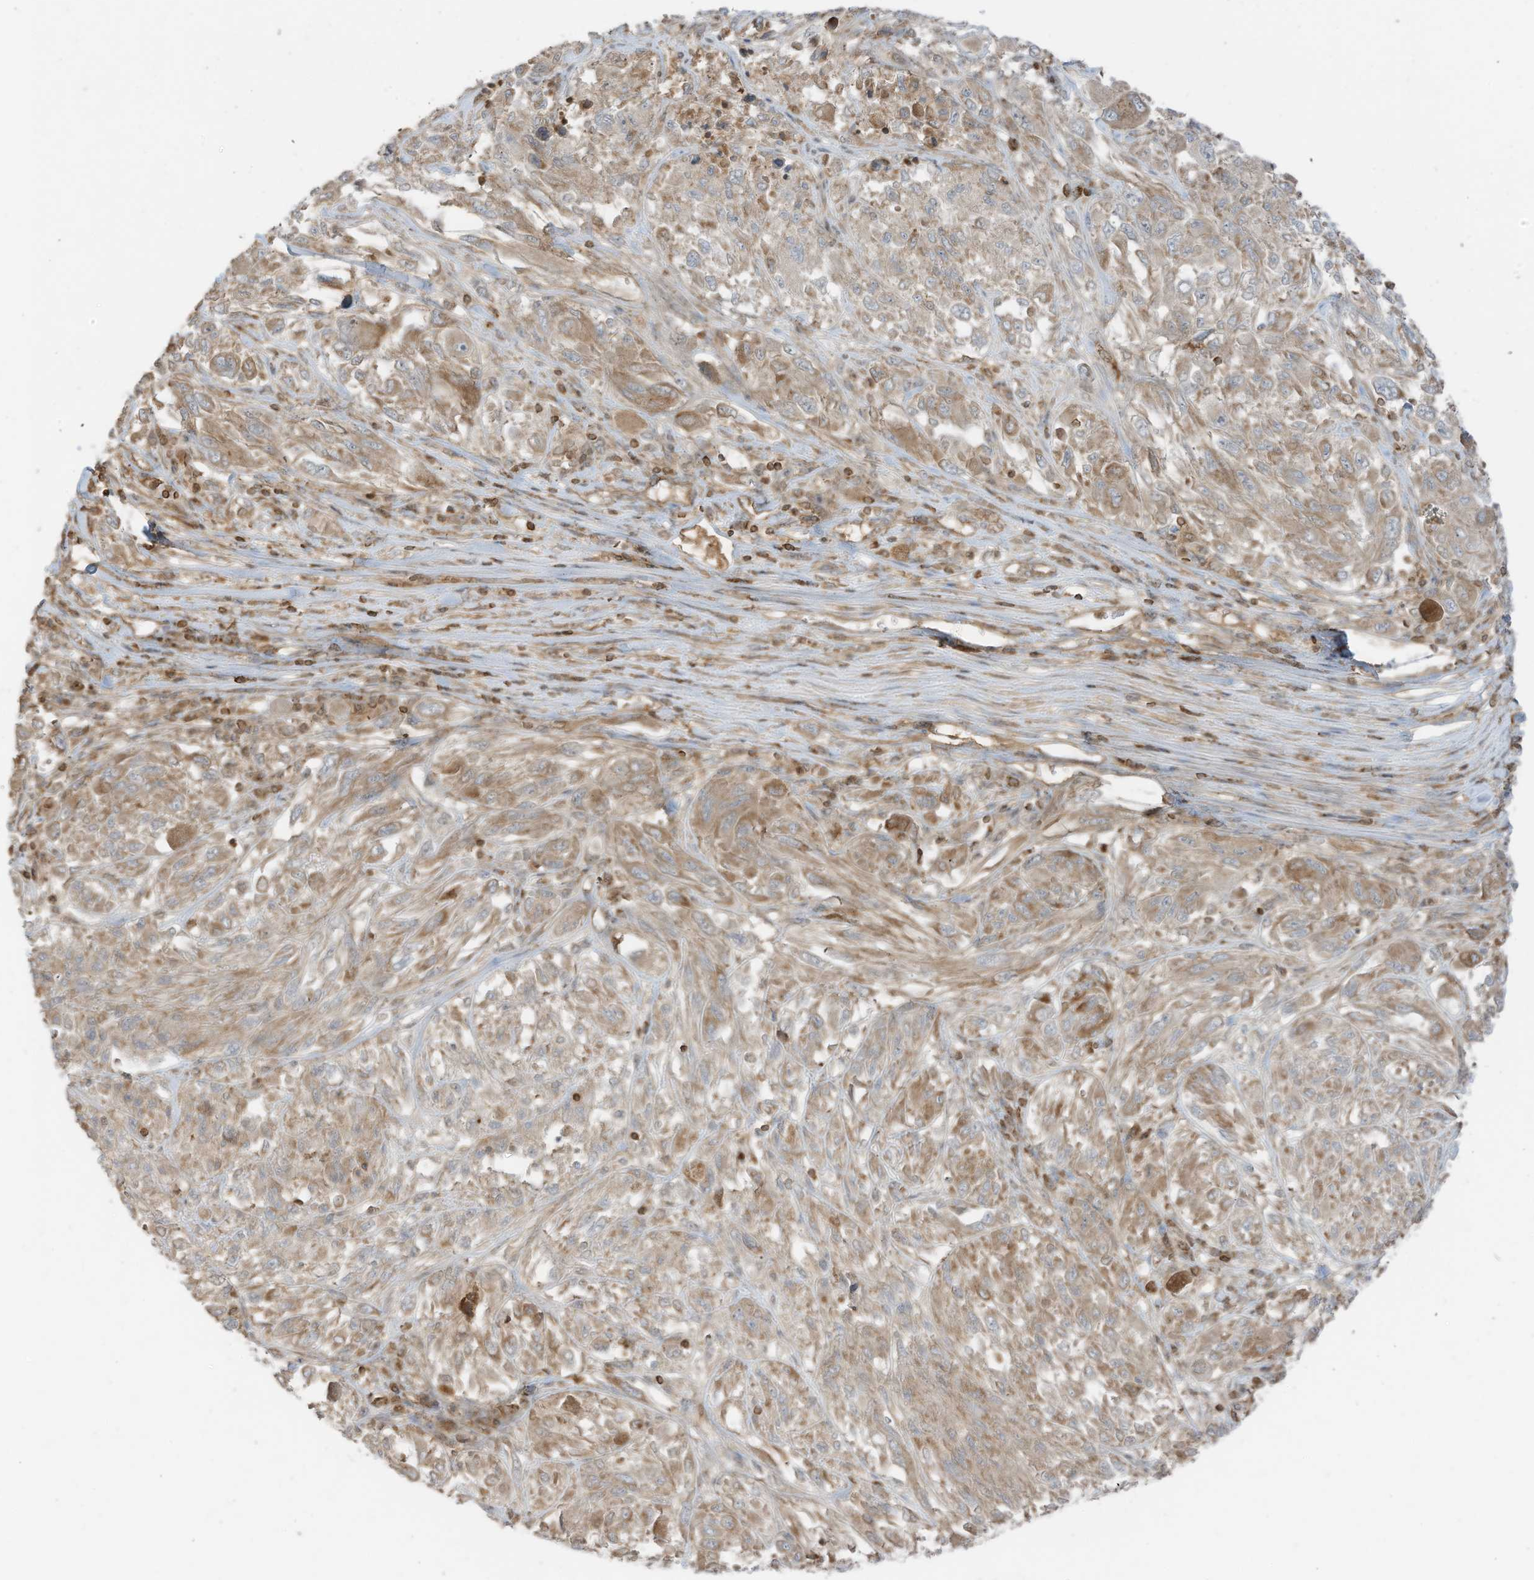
{"staining": {"intensity": "moderate", "quantity": "25%-75%", "location": "cytoplasmic/membranous"}, "tissue": "melanoma", "cell_type": "Tumor cells", "image_type": "cancer", "snomed": [{"axis": "morphology", "description": "Malignant melanoma, NOS"}, {"axis": "topography", "description": "Skin"}], "caption": "Melanoma tissue exhibits moderate cytoplasmic/membranous positivity in about 25%-75% of tumor cells", "gene": "SLC25A12", "patient": {"sex": "female", "age": 91}}